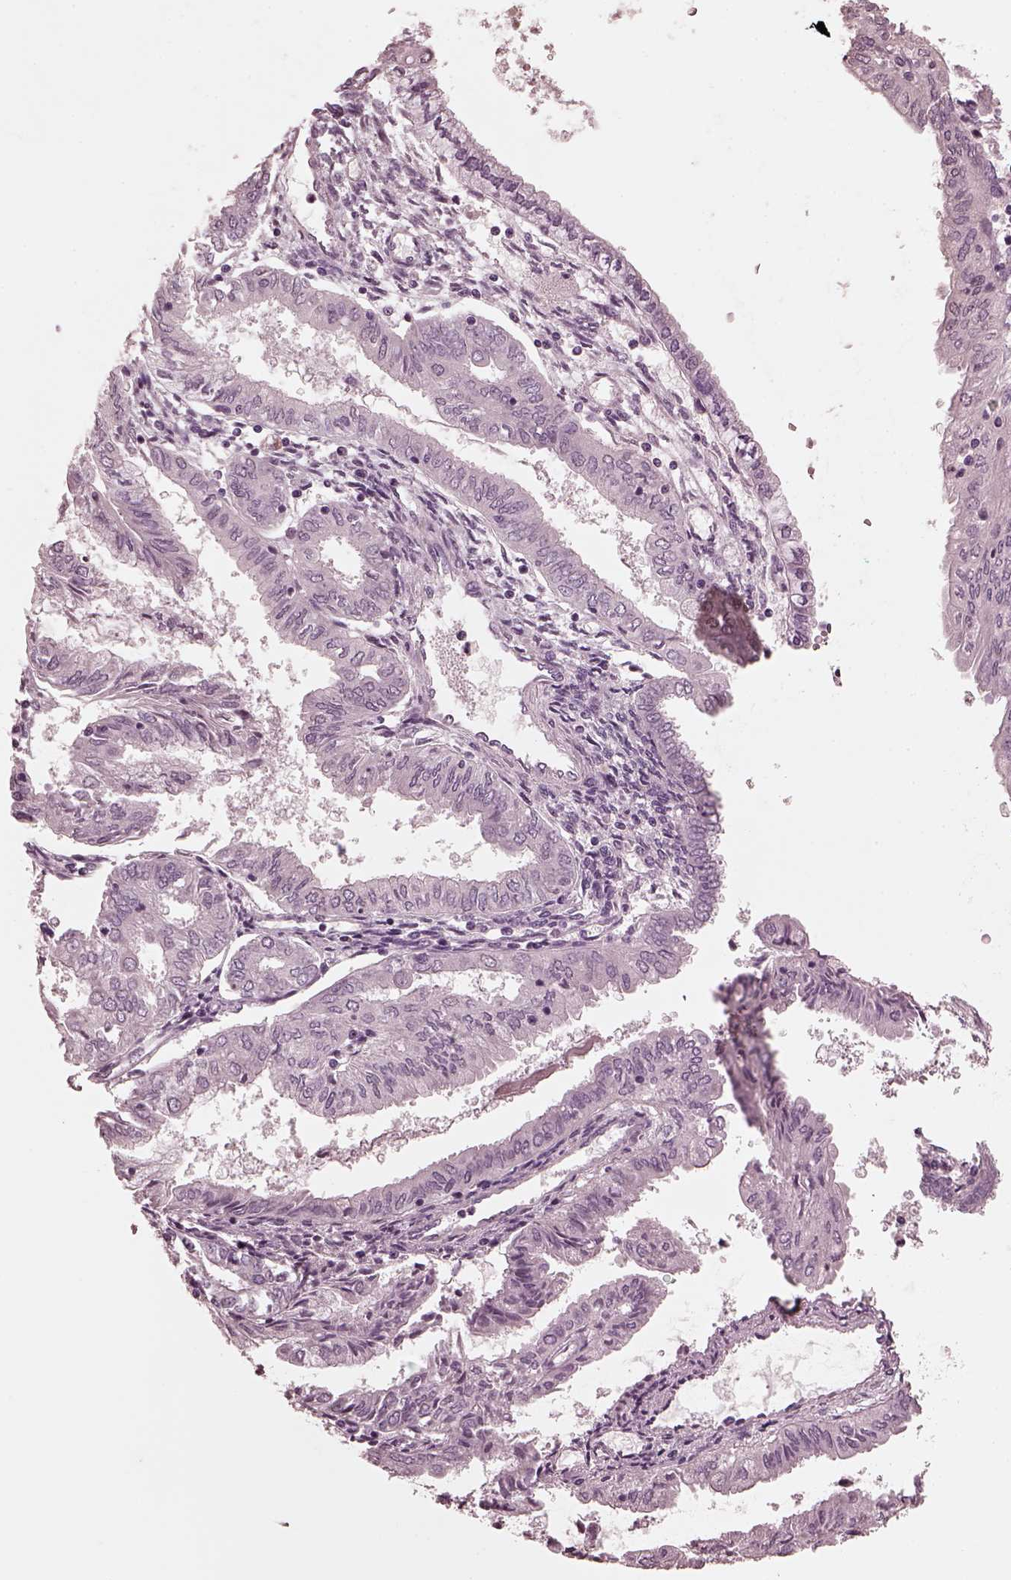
{"staining": {"intensity": "negative", "quantity": "none", "location": "none"}, "tissue": "endometrial cancer", "cell_type": "Tumor cells", "image_type": "cancer", "snomed": [{"axis": "morphology", "description": "Adenocarcinoma, NOS"}, {"axis": "topography", "description": "Endometrium"}], "caption": "A micrograph of human endometrial cancer (adenocarcinoma) is negative for staining in tumor cells. Nuclei are stained in blue.", "gene": "CGA", "patient": {"sex": "female", "age": 68}}